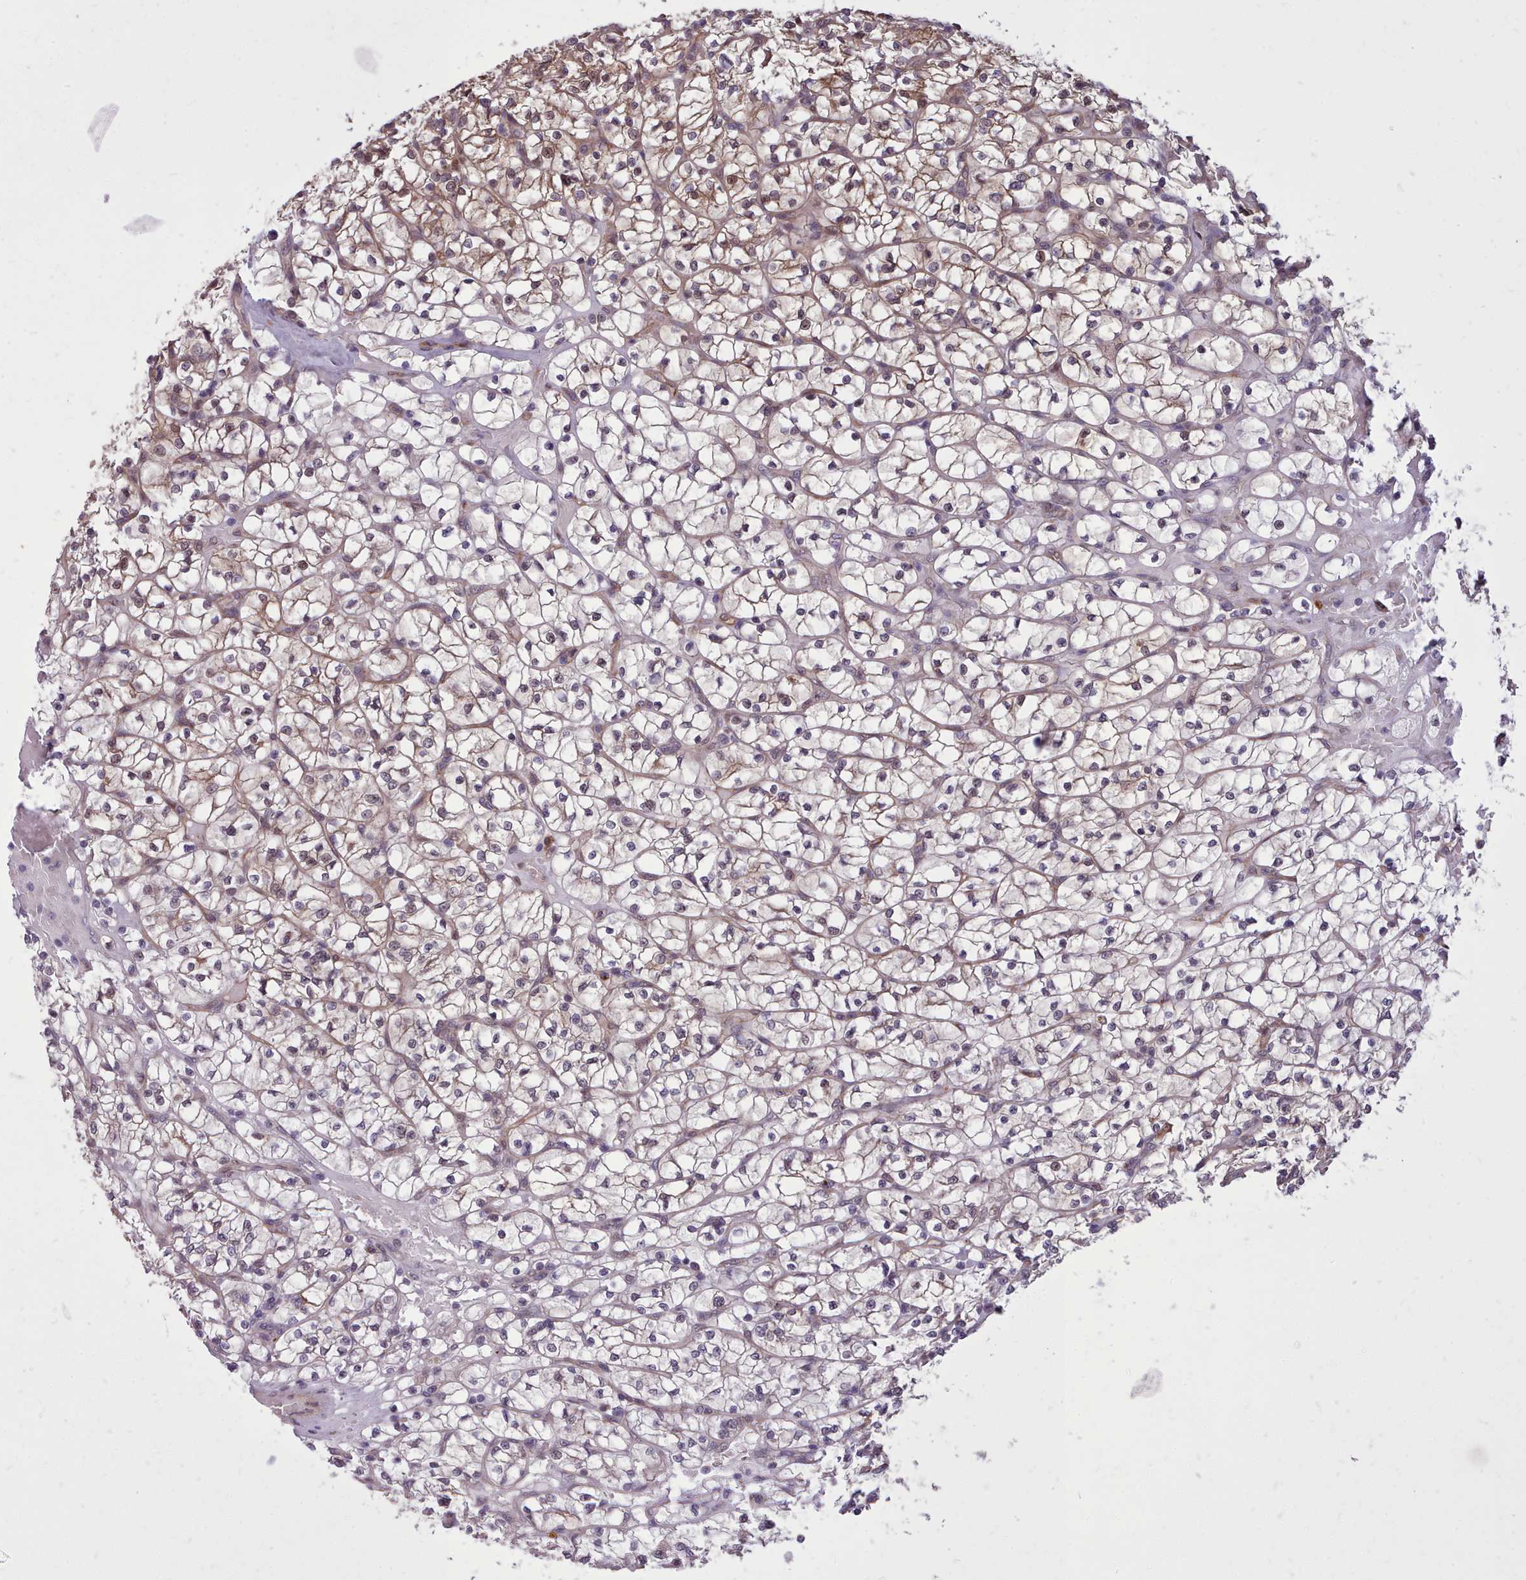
{"staining": {"intensity": "weak", "quantity": "25%-75%", "location": "cytoplasmic/membranous"}, "tissue": "renal cancer", "cell_type": "Tumor cells", "image_type": "cancer", "snomed": [{"axis": "morphology", "description": "Adenocarcinoma, NOS"}, {"axis": "topography", "description": "Kidney"}], "caption": "Weak cytoplasmic/membranous expression is seen in approximately 25%-75% of tumor cells in adenocarcinoma (renal).", "gene": "AHCY", "patient": {"sex": "female", "age": 64}}